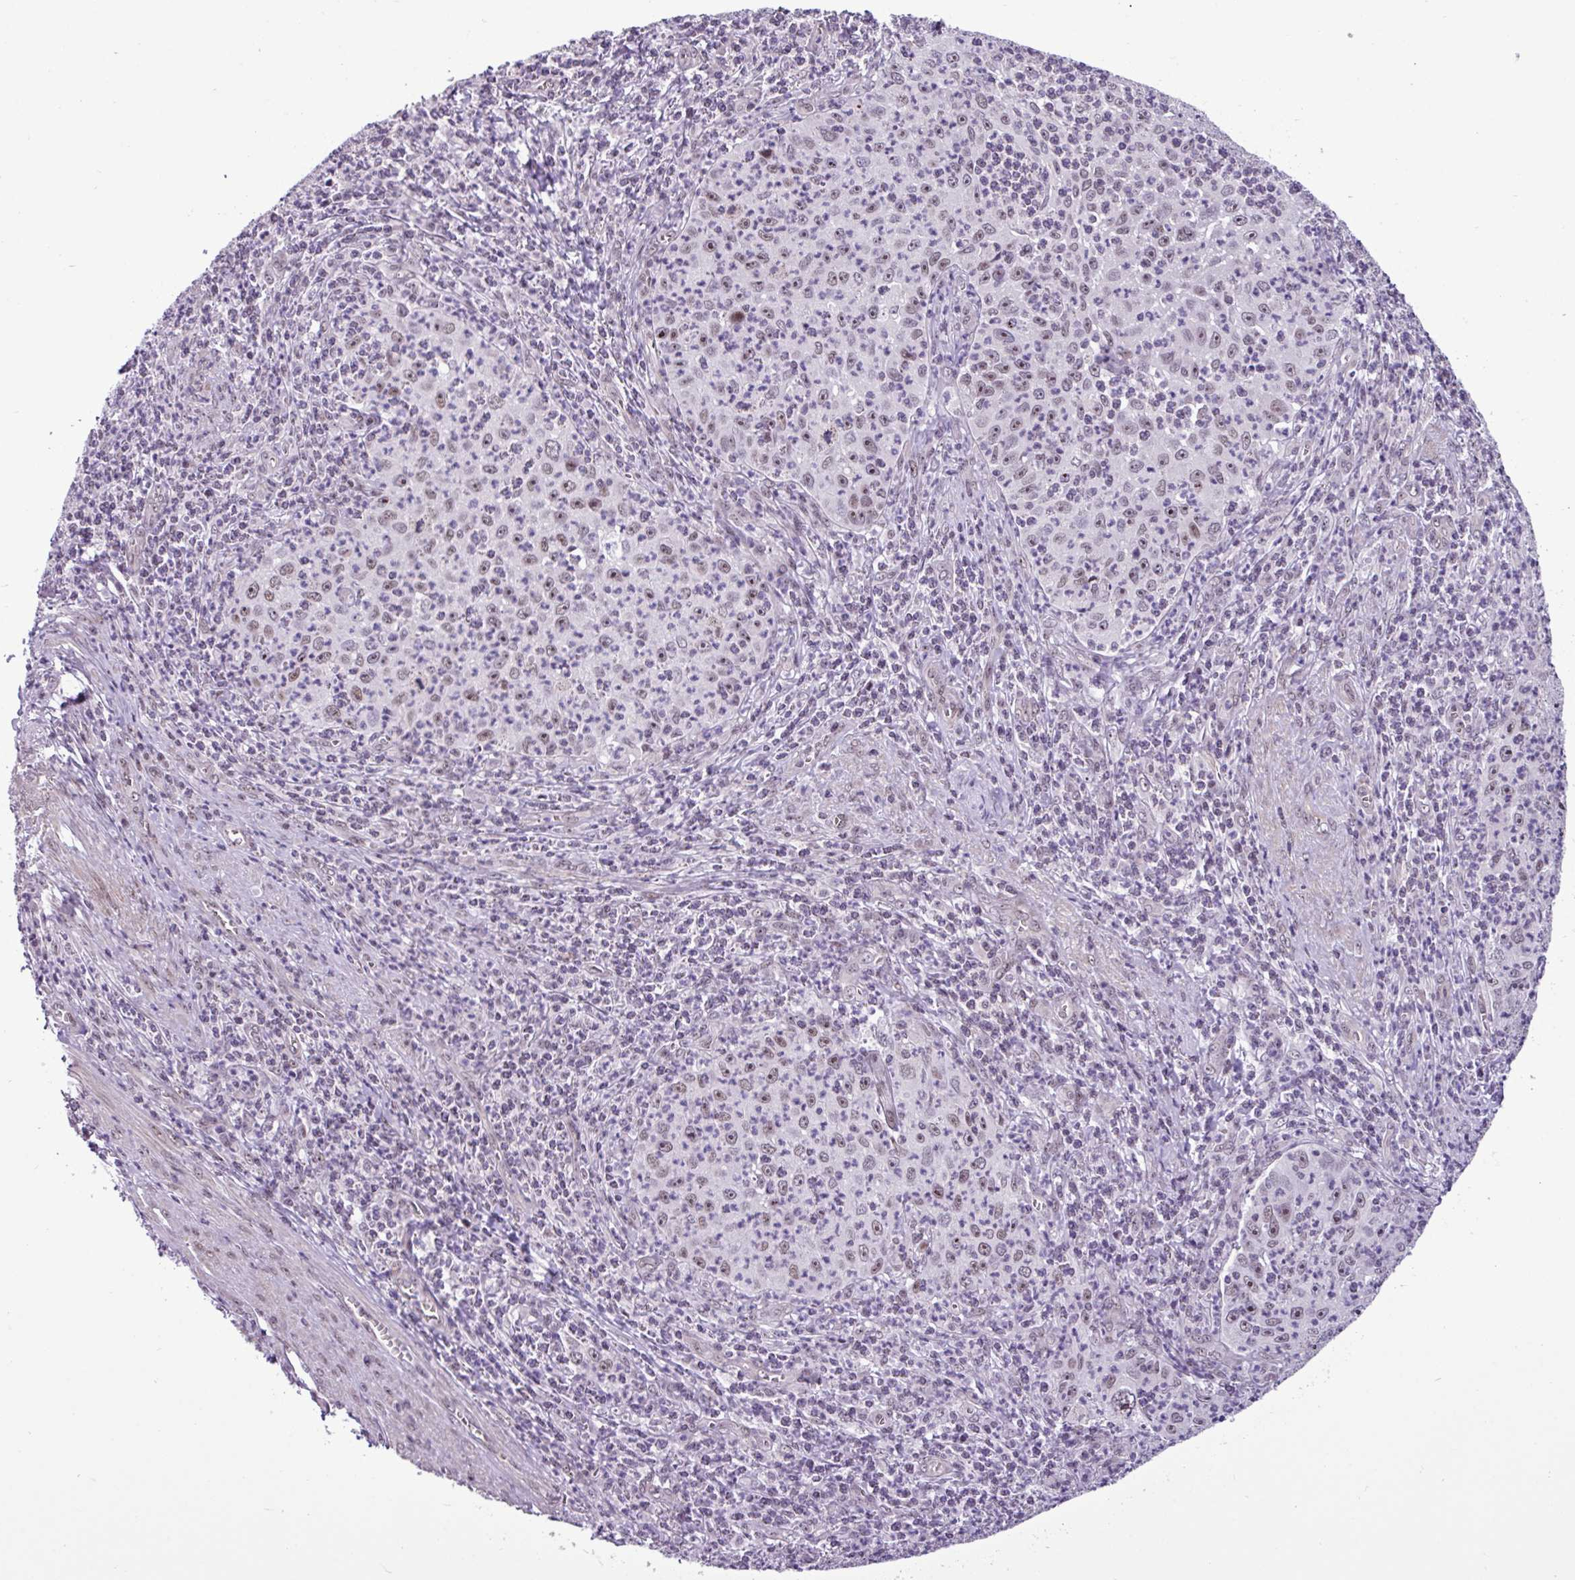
{"staining": {"intensity": "moderate", "quantity": "25%-75%", "location": "nuclear"}, "tissue": "cervical cancer", "cell_type": "Tumor cells", "image_type": "cancer", "snomed": [{"axis": "morphology", "description": "Squamous cell carcinoma, NOS"}, {"axis": "topography", "description": "Cervix"}], "caption": "Immunohistochemical staining of human cervical squamous cell carcinoma reveals medium levels of moderate nuclear protein positivity in about 25%-75% of tumor cells.", "gene": "UTP18", "patient": {"sex": "female", "age": 30}}